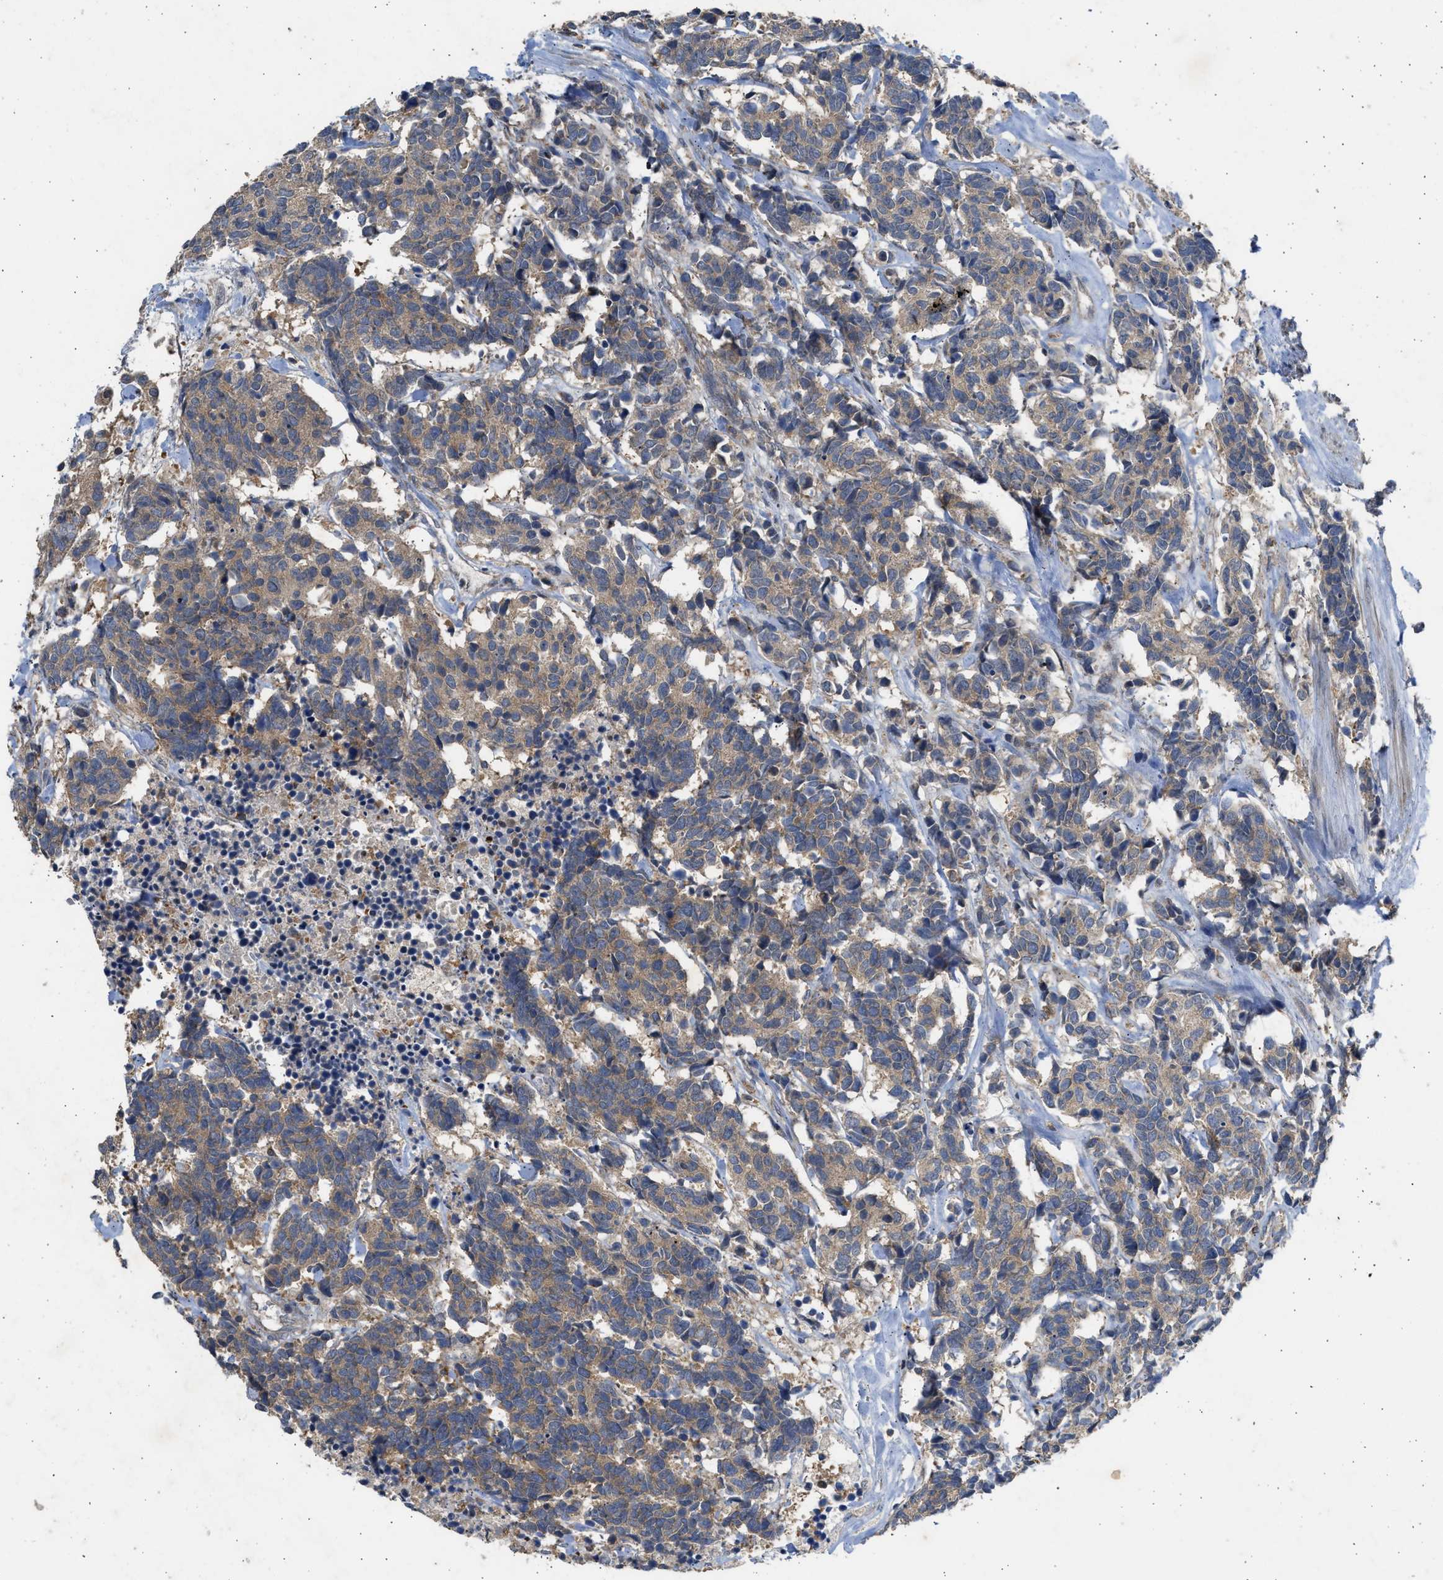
{"staining": {"intensity": "moderate", "quantity": ">75%", "location": "cytoplasmic/membranous"}, "tissue": "carcinoid", "cell_type": "Tumor cells", "image_type": "cancer", "snomed": [{"axis": "morphology", "description": "Carcinoma, NOS"}, {"axis": "morphology", "description": "Carcinoid, malignant, NOS"}, {"axis": "topography", "description": "Urinary bladder"}], "caption": "This micrograph shows carcinoid (malignant) stained with immunohistochemistry to label a protein in brown. The cytoplasmic/membranous of tumor cells show moderate positivity for the protein. Nuclei are counter-stained blue.", "gene": "CYP1A1", "patient": {"sex": "male", "age": 57}}